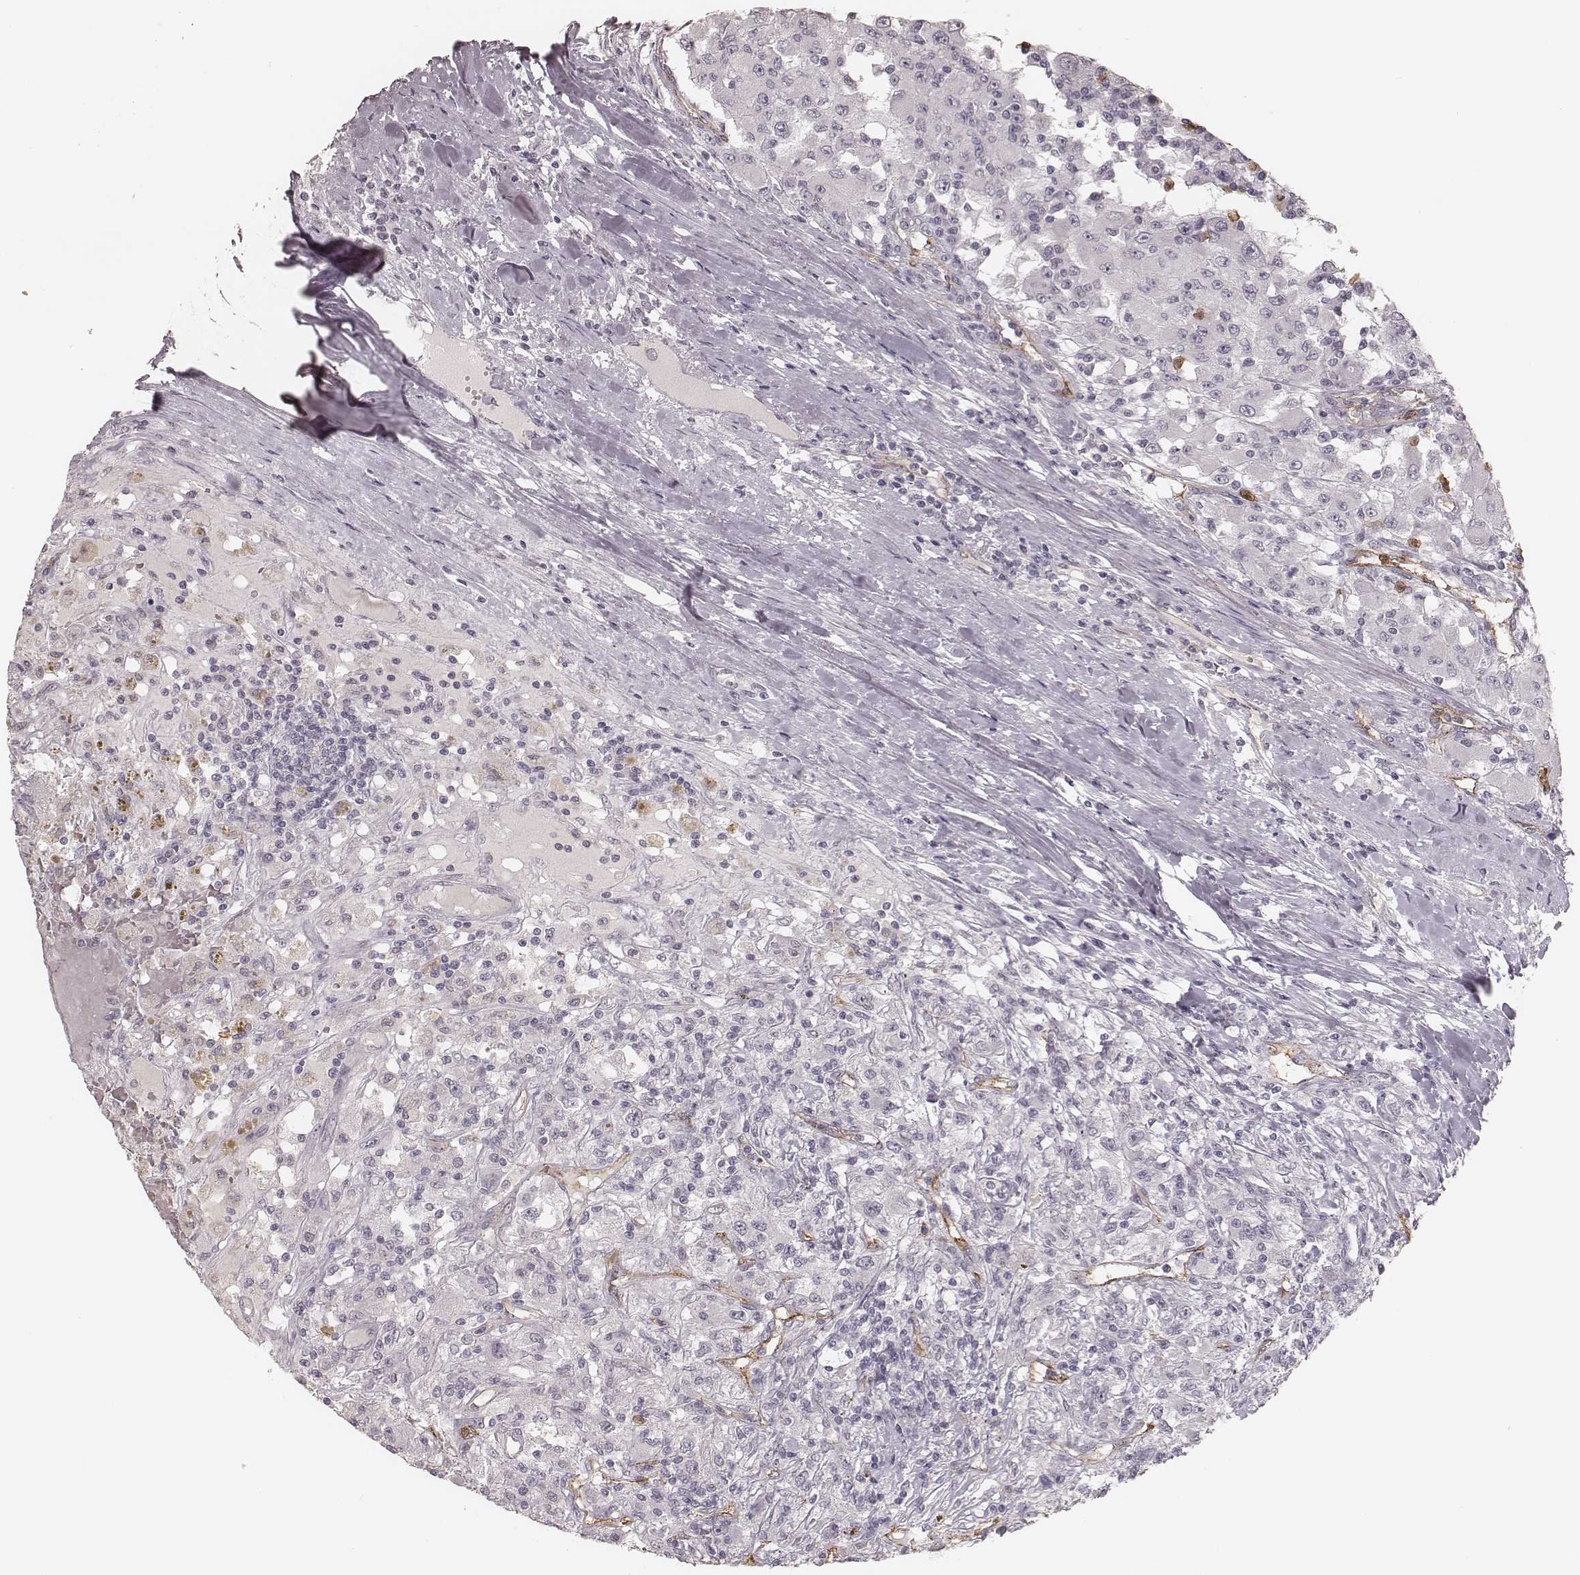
{"staining": {"intensity": "negative", "quantity": "none", "location": "none"}, "tissue": "renal cancer", "cell_type": "Tumor cells", "image_type": "cancer", "snomed": [{"axis": "morphology", "description": "Adenocarcinoma, NOS"}, {"axis": "topography", "description": "Kidney"}], "caption": "There is no significant positivity in tumor cells of renal cancer. Nuclei are stained in blue.", "gene": "KITLG", "patient": {"sex": "female", "age": 67}}